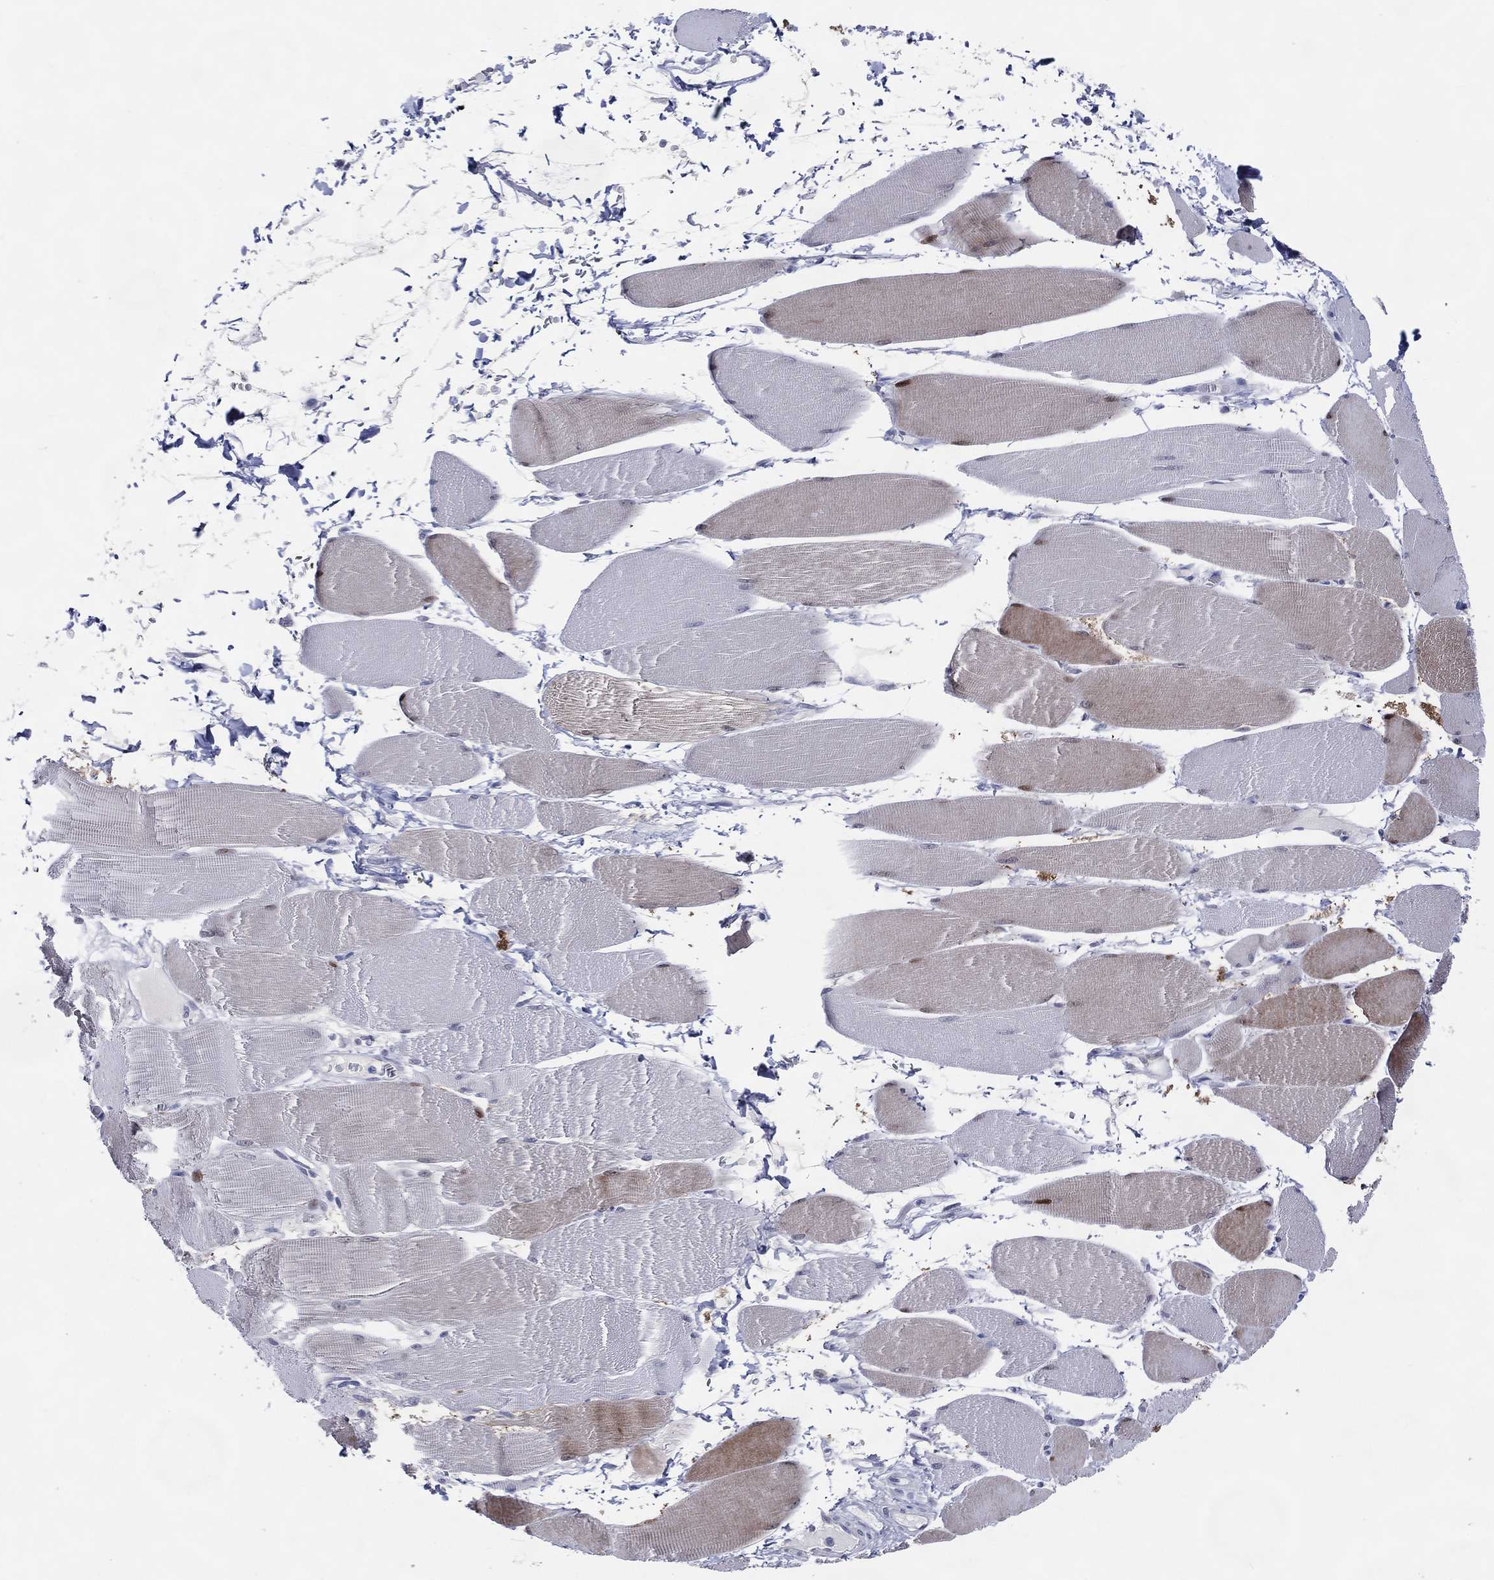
{"staining": {"intensity": "weak", "quantity": "<25%", "location": "cytoplasmic/membranous"}, "tissue": "skeletal muscle", "cell_type": "Myocytes", "image_type": "normal", "snomed": [{"axis": "morphology", "description": "Normal tissue, NOS"}, {"axis": "topography", "description": "Skeletal muscle"}], "caption": "DAB immunohistochemical staining of normal skeletal muscle exhibits no significant positivity in myocytes.", "gene": "CFAP58", "patient": {"sex": "male", "age": 56}}